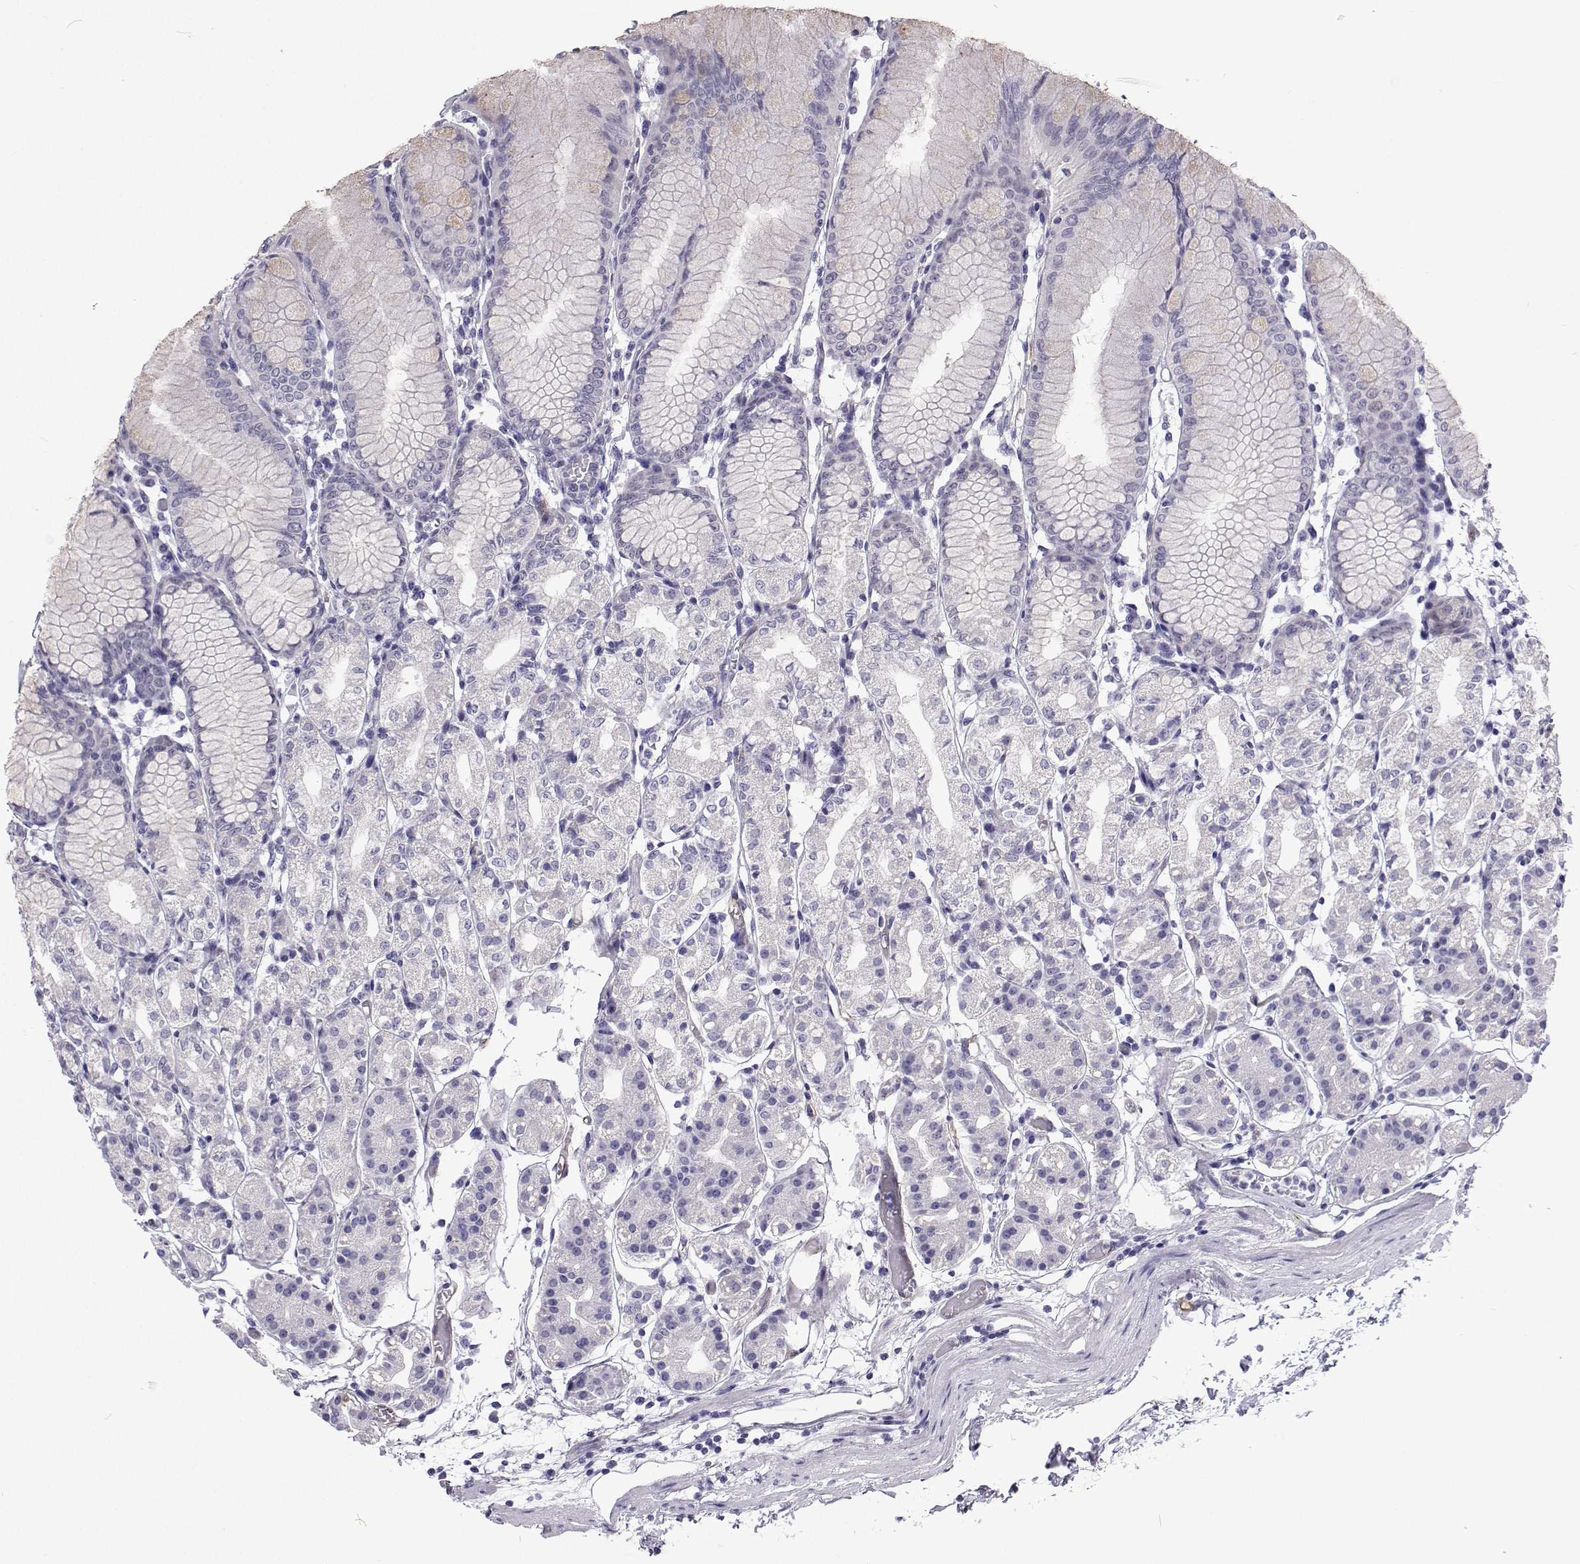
{"staining": {"intensity": "negative", "quantity": "none", "location": "none"}, "tissue": "stomach", "cell_type": "Glandular cells", "image_type": "normal", "snomed": [{"axis": "morphology", "description": "Normal tissue, NOS"}, {"axis": "topography", "description": "Stomach"}], "caption": "High magnification brightfield microscopy of benign stomach stained with DAB (3,3'-diaminobenzidine) (brown) and counterstained with hematoxylin (blue): glandular cells show no significant expression. Nuclei are stained in blue.", "gene": "GALM", "patient": {"sex": "female", "age": 57}}